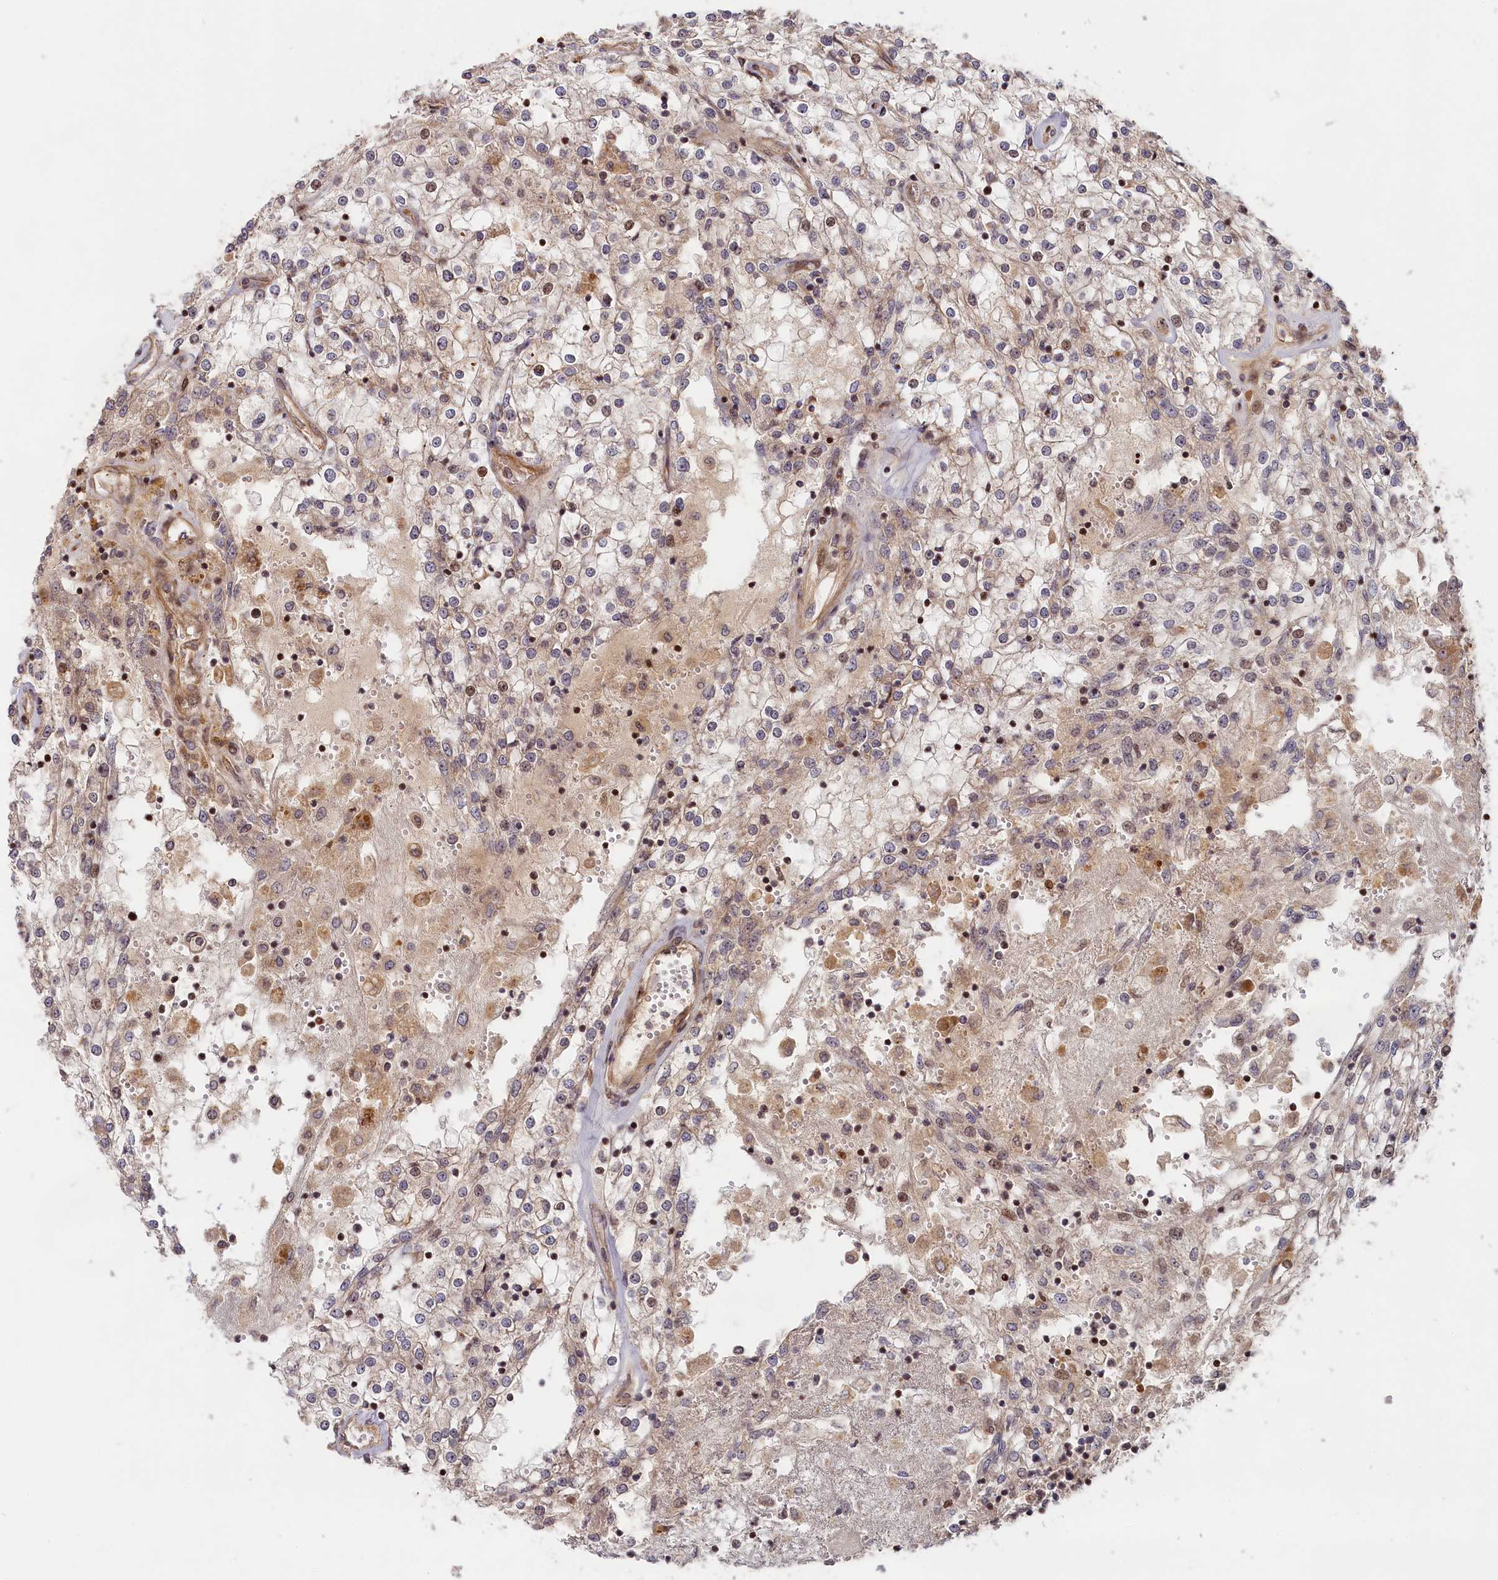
{"staining": {"intensity": "moderate", "quantity": "<25%", "location": "cytoplasmic/membranous"}, "tissue": "renal cancer", "cell_type": "Tumor cells", "image_type": "cancer", "snomed": [{"axis": "morphology", "description": "Adenocarcinoma, NOS"}, {"axis": "topography", "description": "Kidney"}], "caption": "Human renal cancer stained for a protein (brown) demonstrates moderate cytoplasmic/membranous positive expression in approximately <25% of tumor cells.", "gene": "CEP44", "patient": {"sex": "female", "age": 52}}